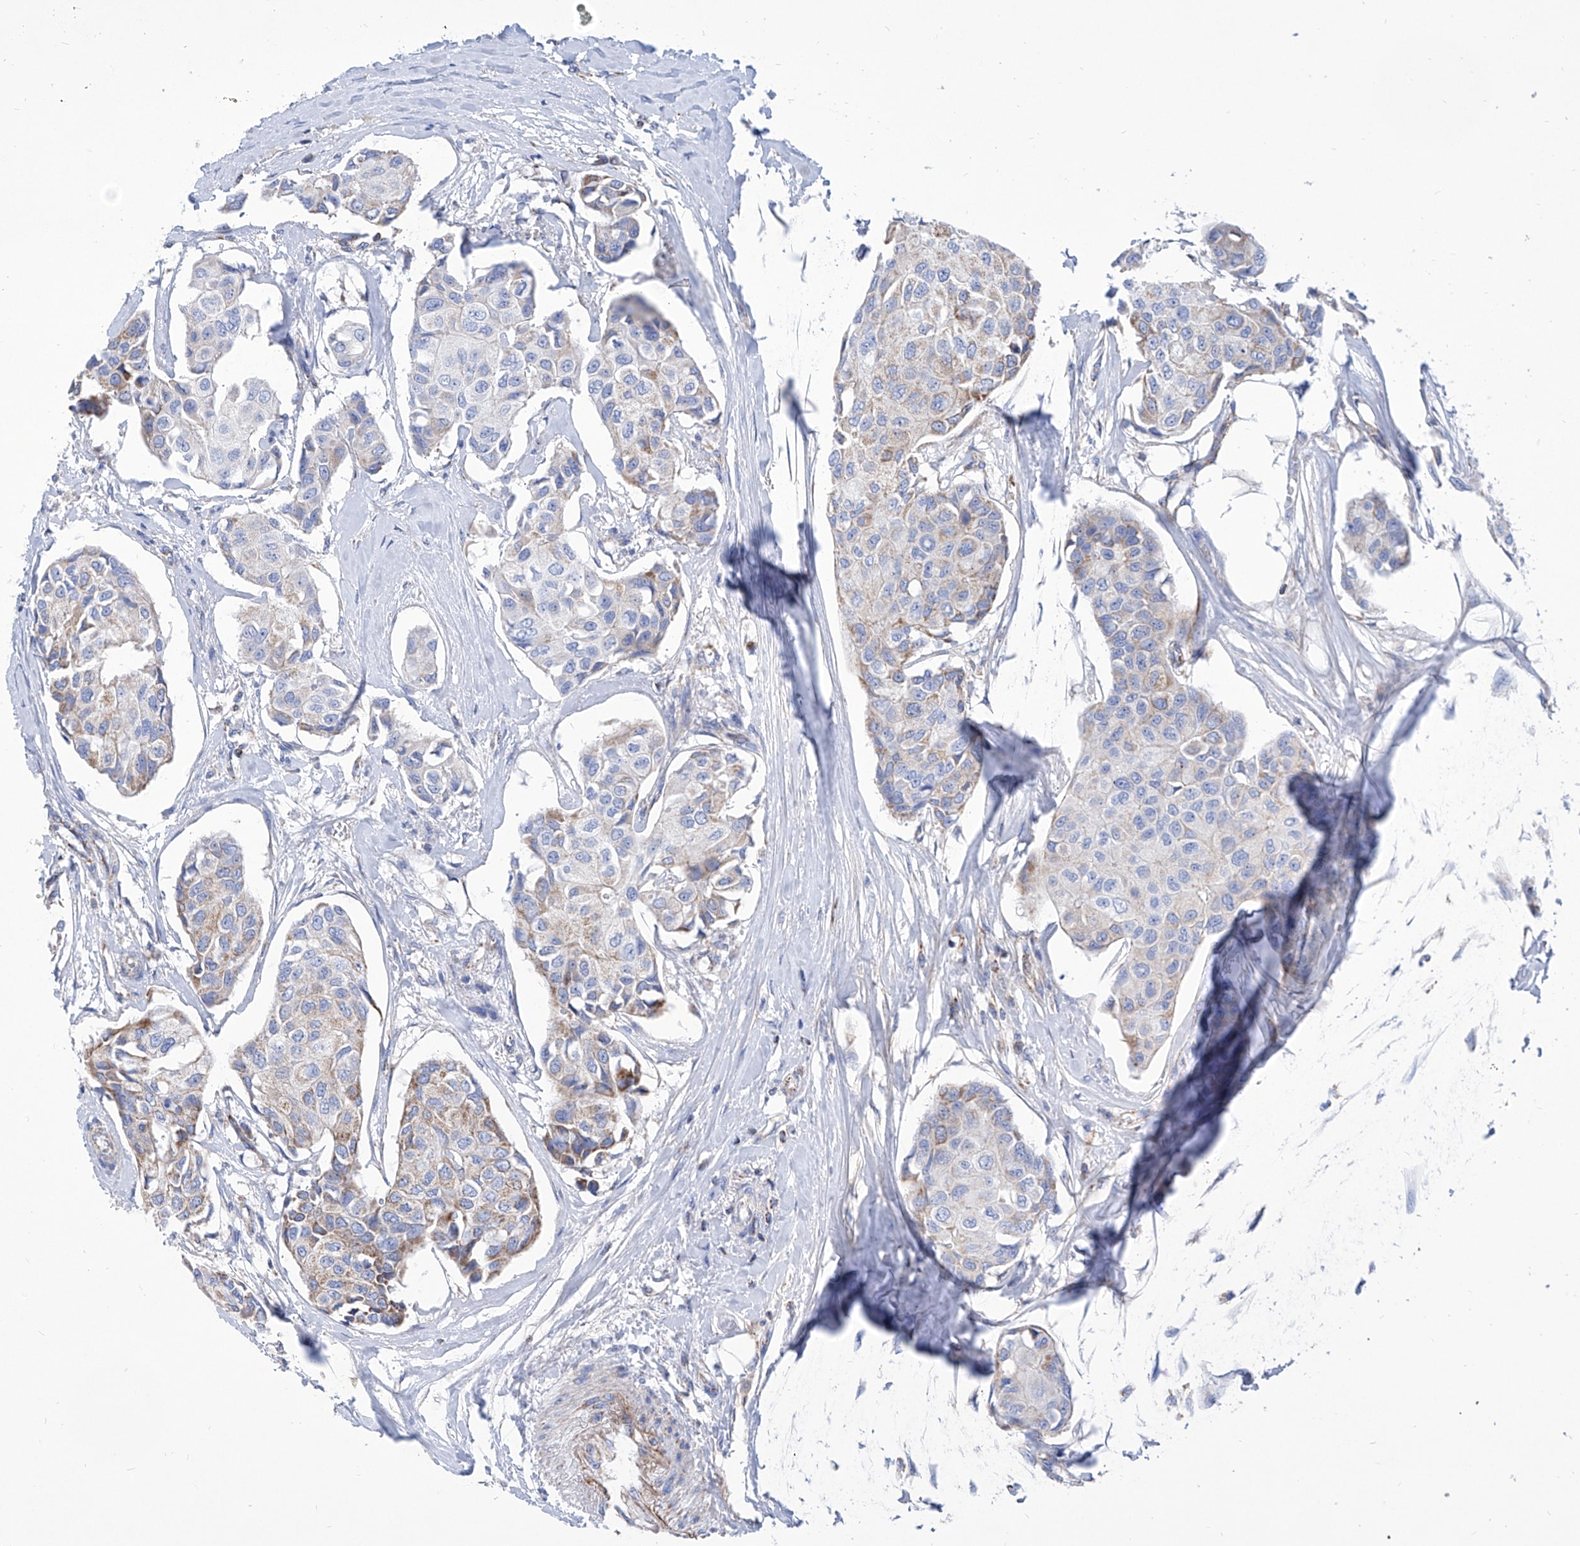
{"staining": {"intensity": "negative", "quantity": "none", "location": "none"}, "tissue": "breast cancer", "cell_type": "Tumor cells", "image_type": "cancer", "snomed": [{"axis": "morphology", "description": "Duct carcinoma"}, {"axis": "topography", "description": "Breast"}], "caption": "The histopathology image demonstrates no significant expression in tumor cells of breast cancer.", "gene": "SRBD1", "patient": {"sex": "female", "age": 80}}